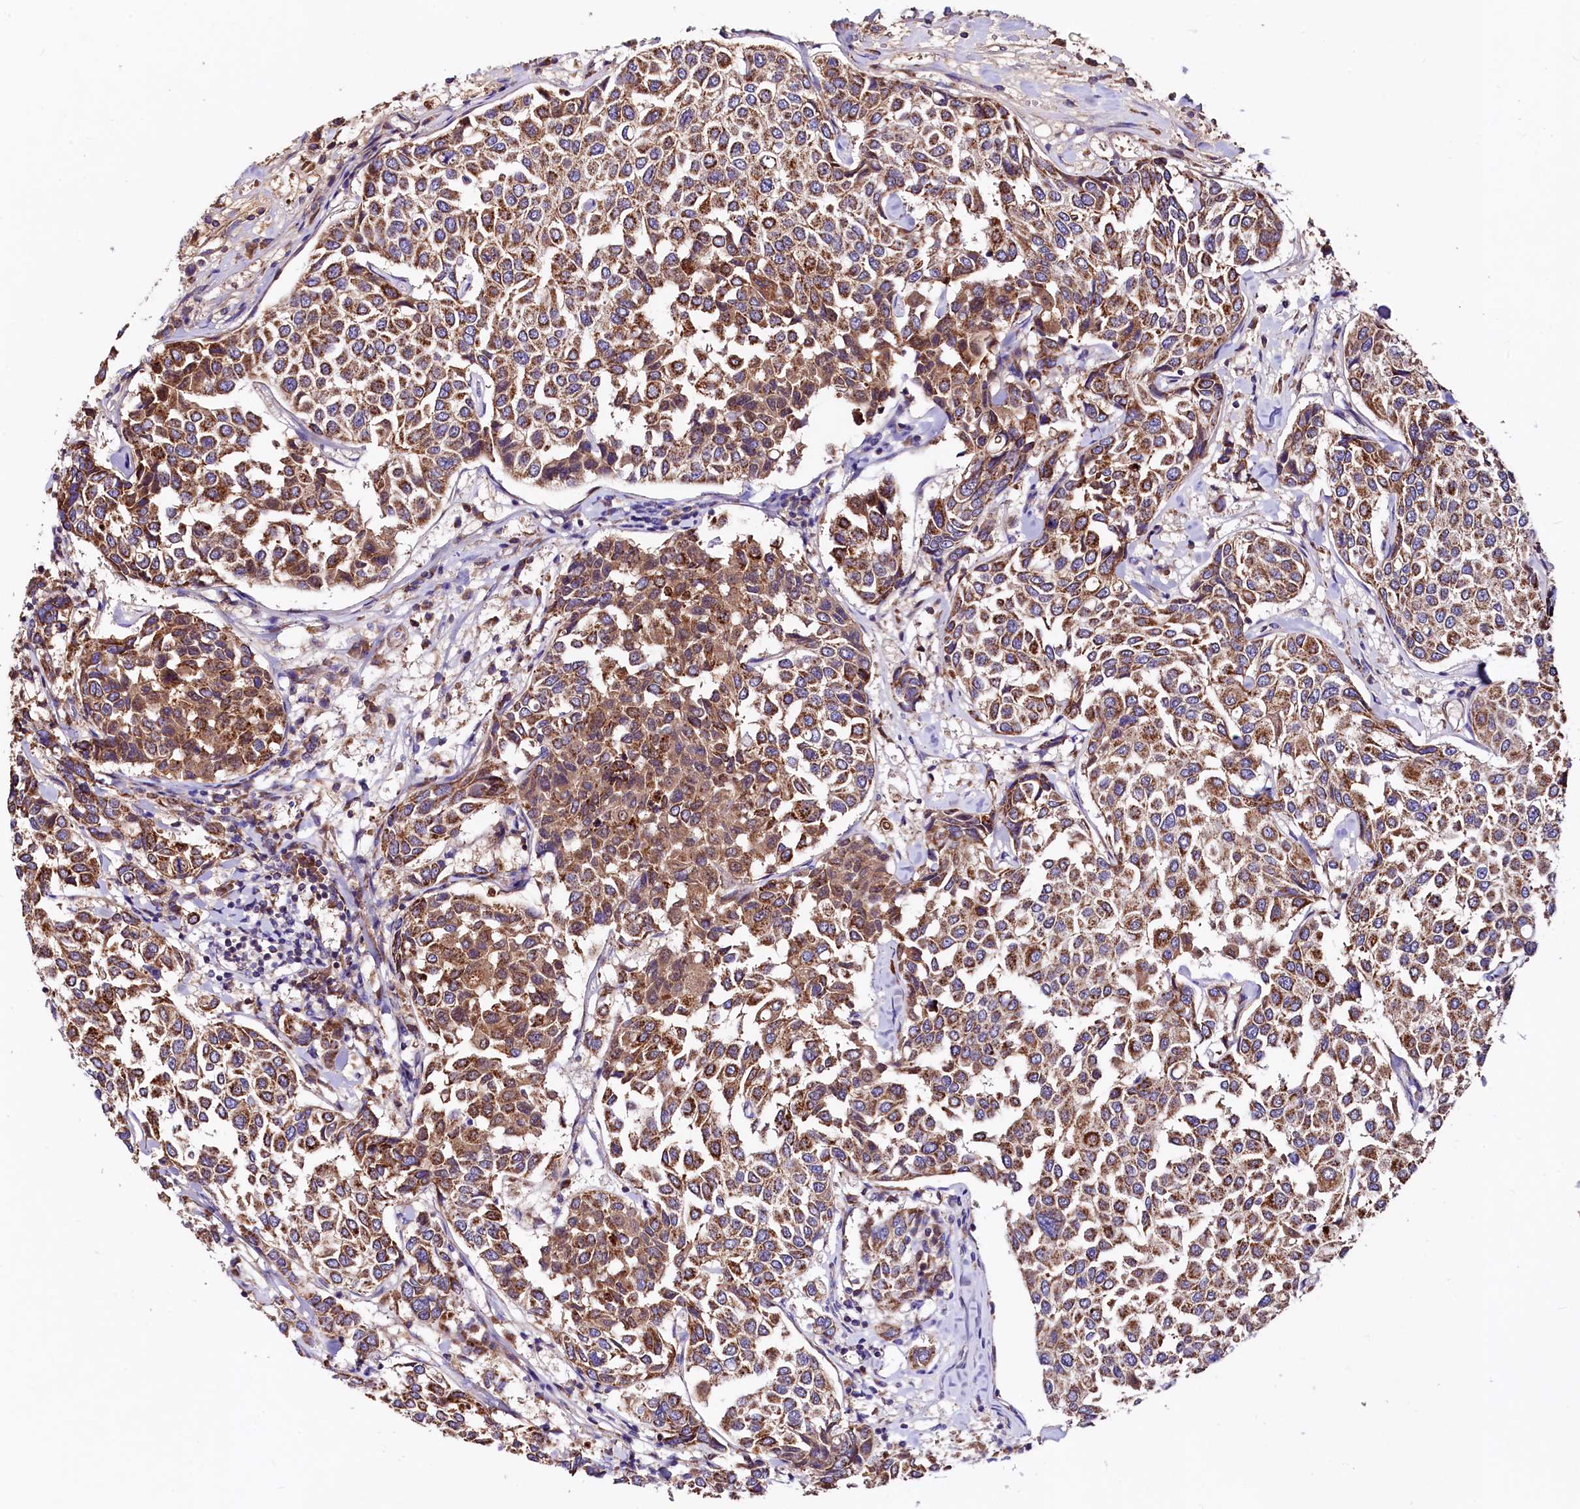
{"staining": {"intensity": "moderate", "quantity": ">75%", "location": "cytoplasmic/membranous"}, "tissue": "breast cancer", "cell_type": "Tumor cells", "image_type": "cancer", "snomed": [{"axis": "morphology", "description": "Duct carcinoma"}, {"axis": "topography", "description": "Breast"}], "caption": "About >75% of tumor cells in breast invasive ductal carcinoma reveal moderate cytoplasmic/membranous protein positivity as visualized by brown immunohistochemical staining.", "gene": "CIAO3", "patient": {"sex": "female", "age": 55}}